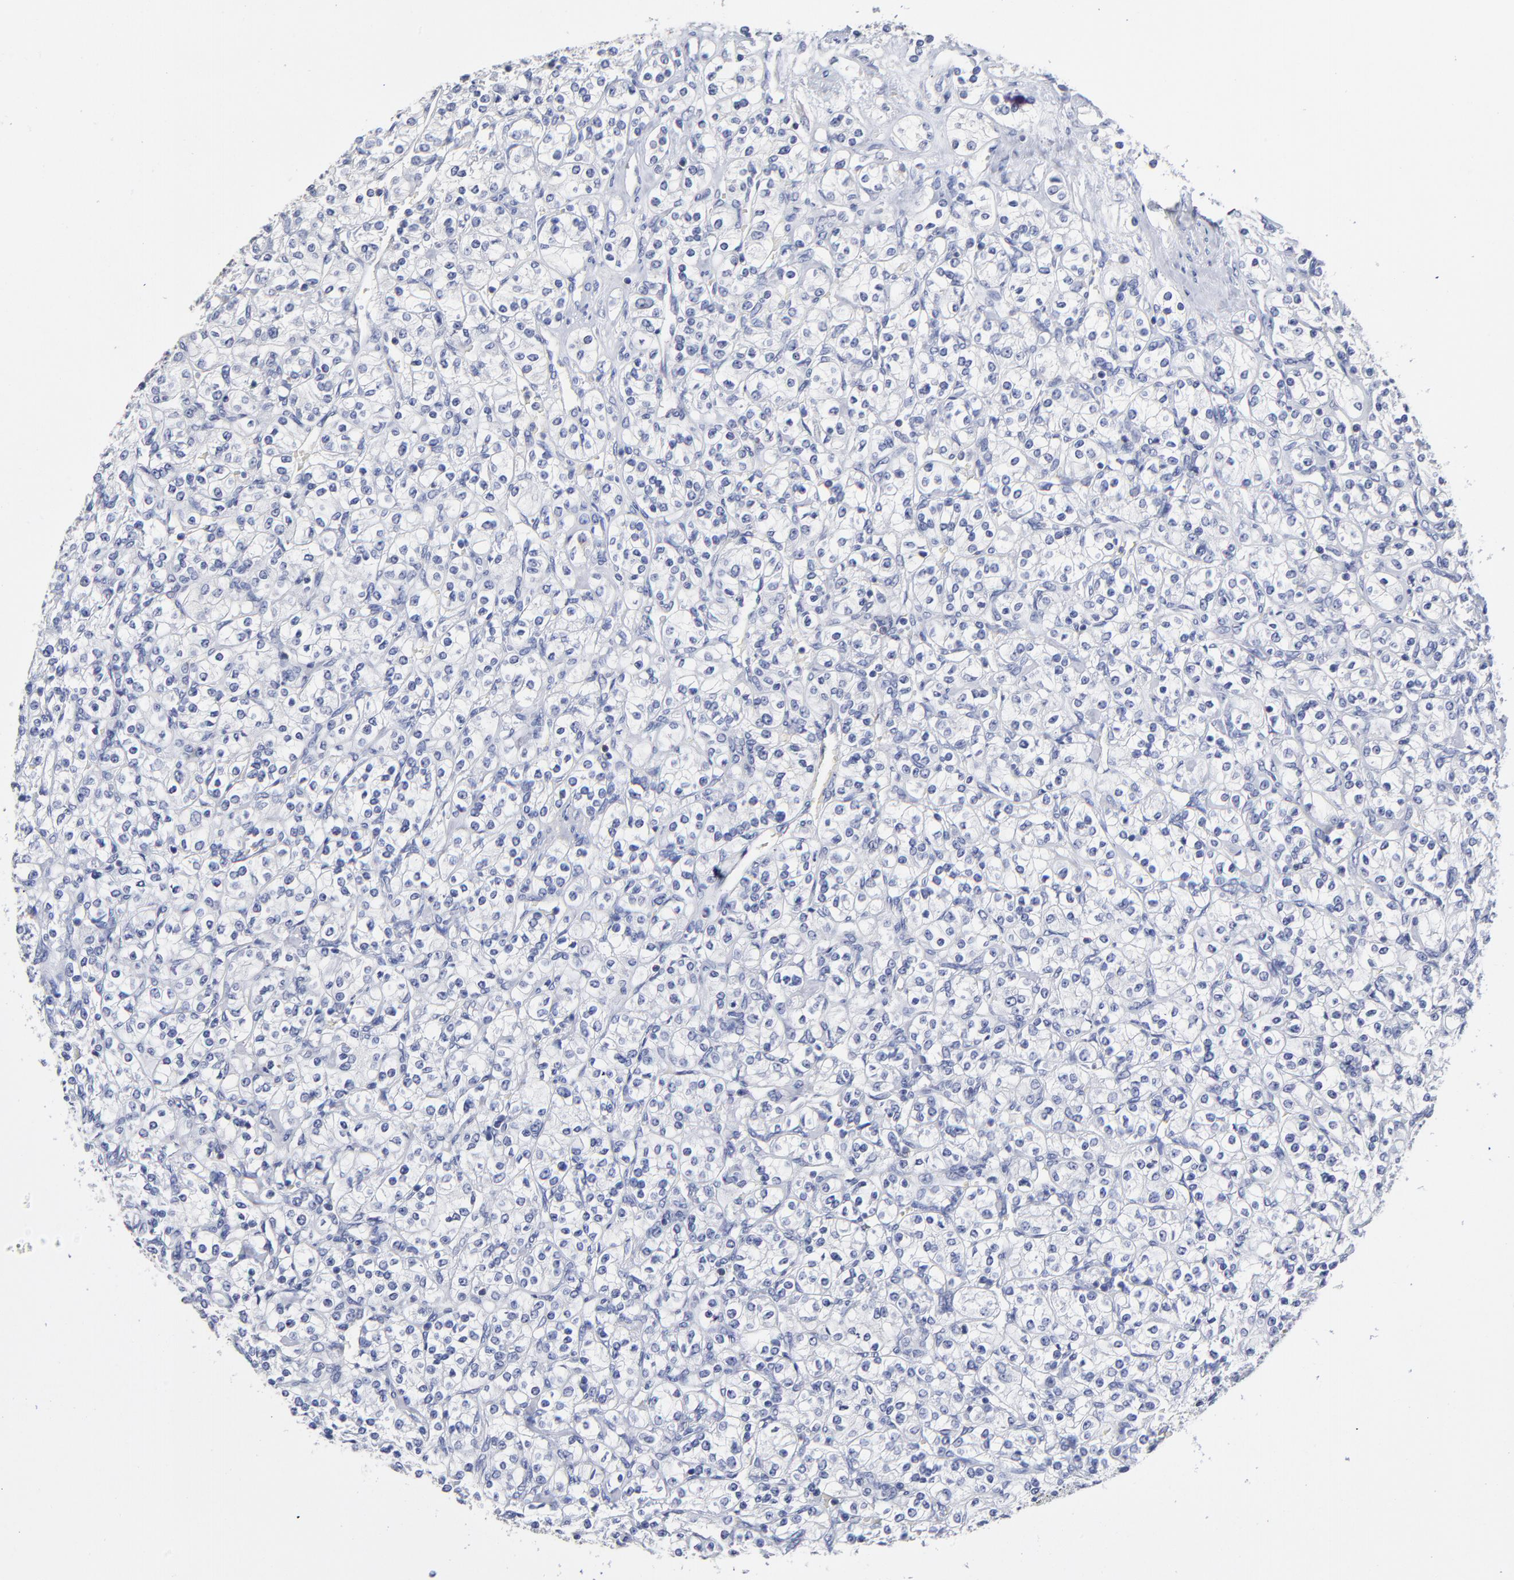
{"staining": {"intensity": "negative", "quantity": "none", "location": "none"}, "tissue": "renal cancer", "cell_type": "Tumor cells", "image_type": "cancer", "snomed": [{"axis": "morphology", "description": "Adenocarcinoma, NOS"}, {"axis": "topography", "description": "Kidney"}], "caption": "This is an immunohistochemistry (IHC) image of human renal cancer. There is no expression in tumor cells.", "gene": "TRAT1", "patient": {"sex": "male", "age": 77}}